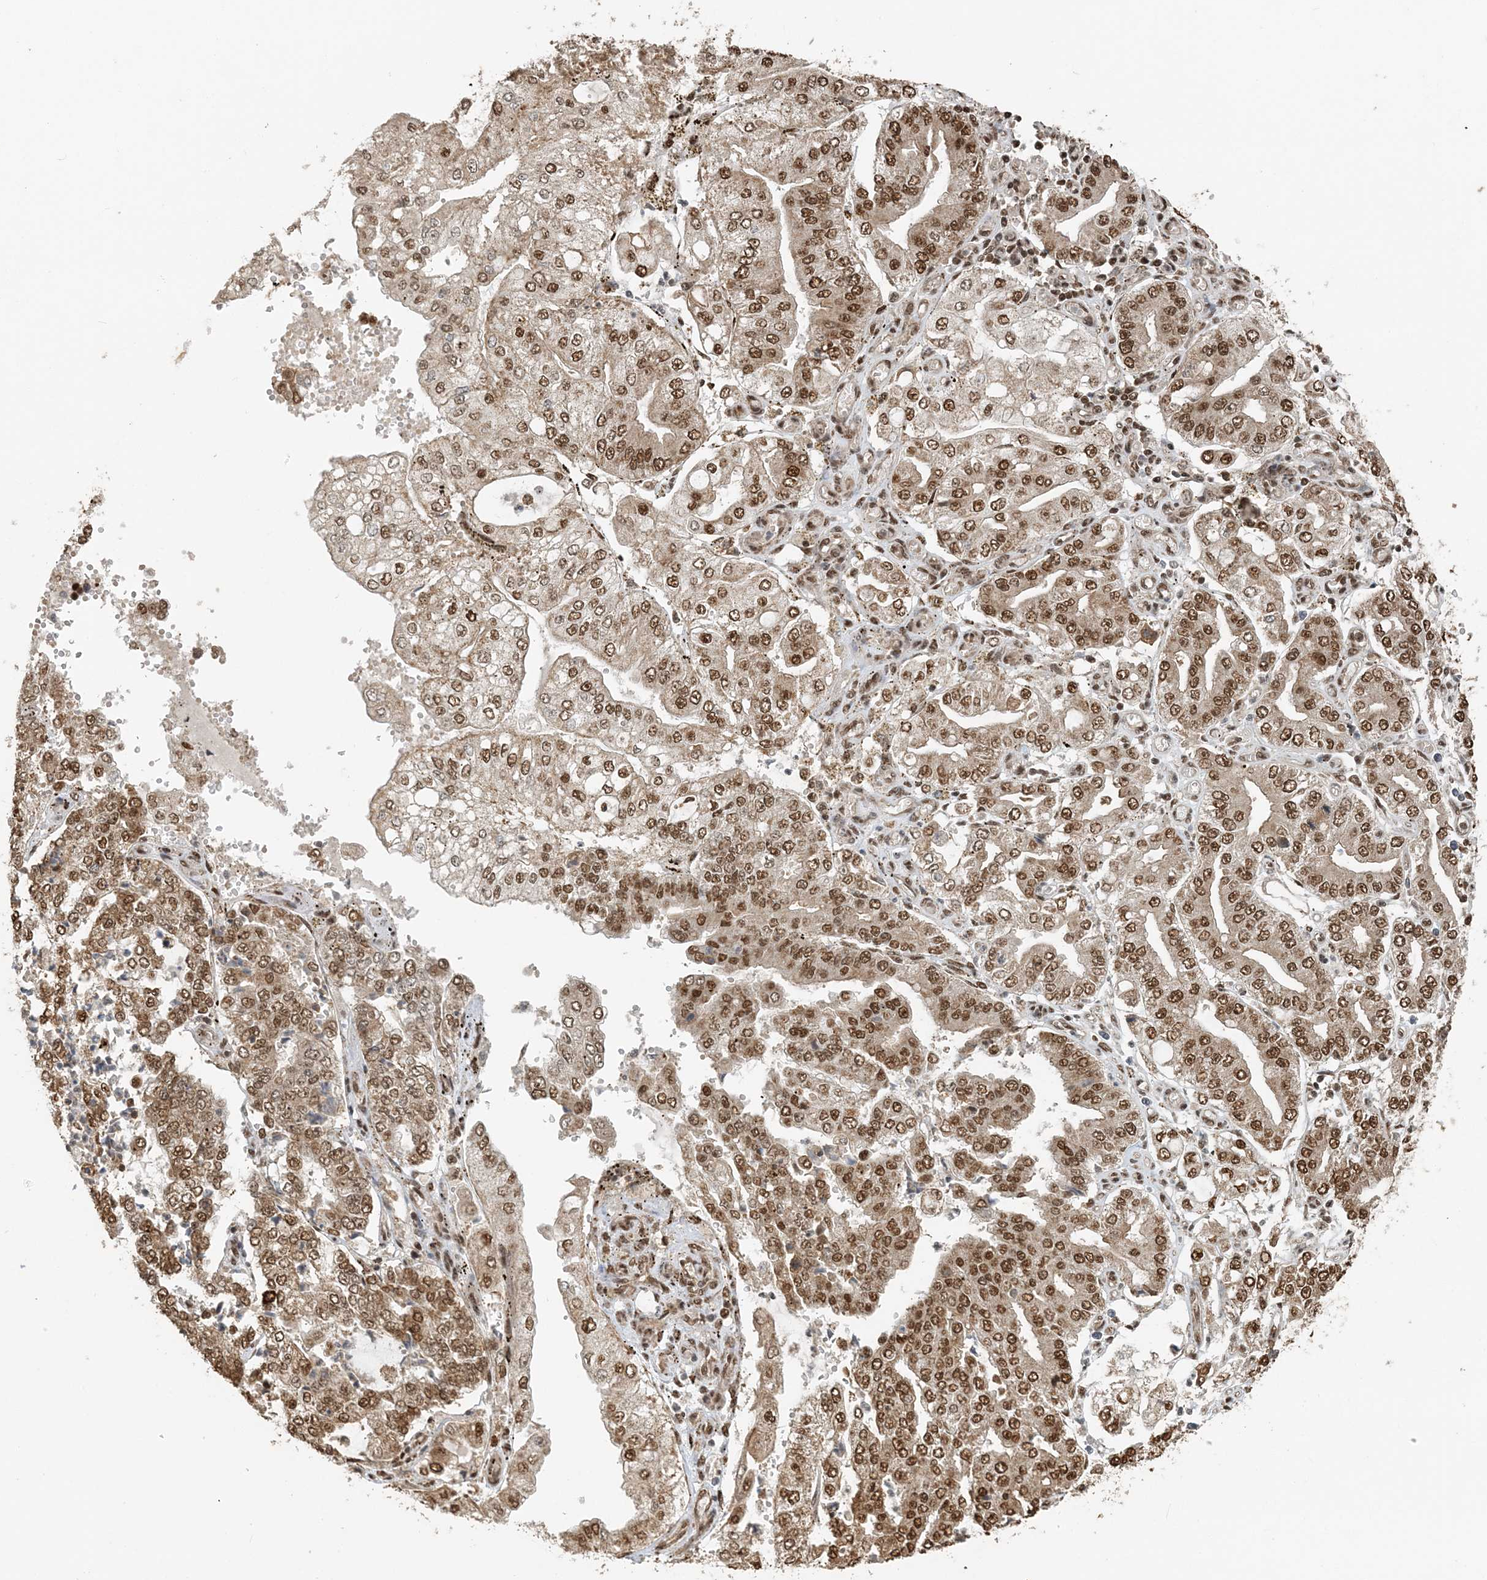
{"staining": {"intensity": "moderate", "quantity": ">75%", "location": "cytoplasmic/membranous,nuclear"}, "tissue": "stomach cancer", "cell_type": "Tumor cells", "image_type": "cancer", "snomed": [{"axis": "morphology", "description": "Adenocarcinoma, NOS"}, {"axis": "topography", "description": "Stomach"}], "caption": "Protein expression analysis of stomach cancer exhibits moderate cytoplasmic/membranous and nuclear staining in about >75% of tumor cells.", "gene": "ARHGAP35", "patient": {"sex": "male", "age": 76}}